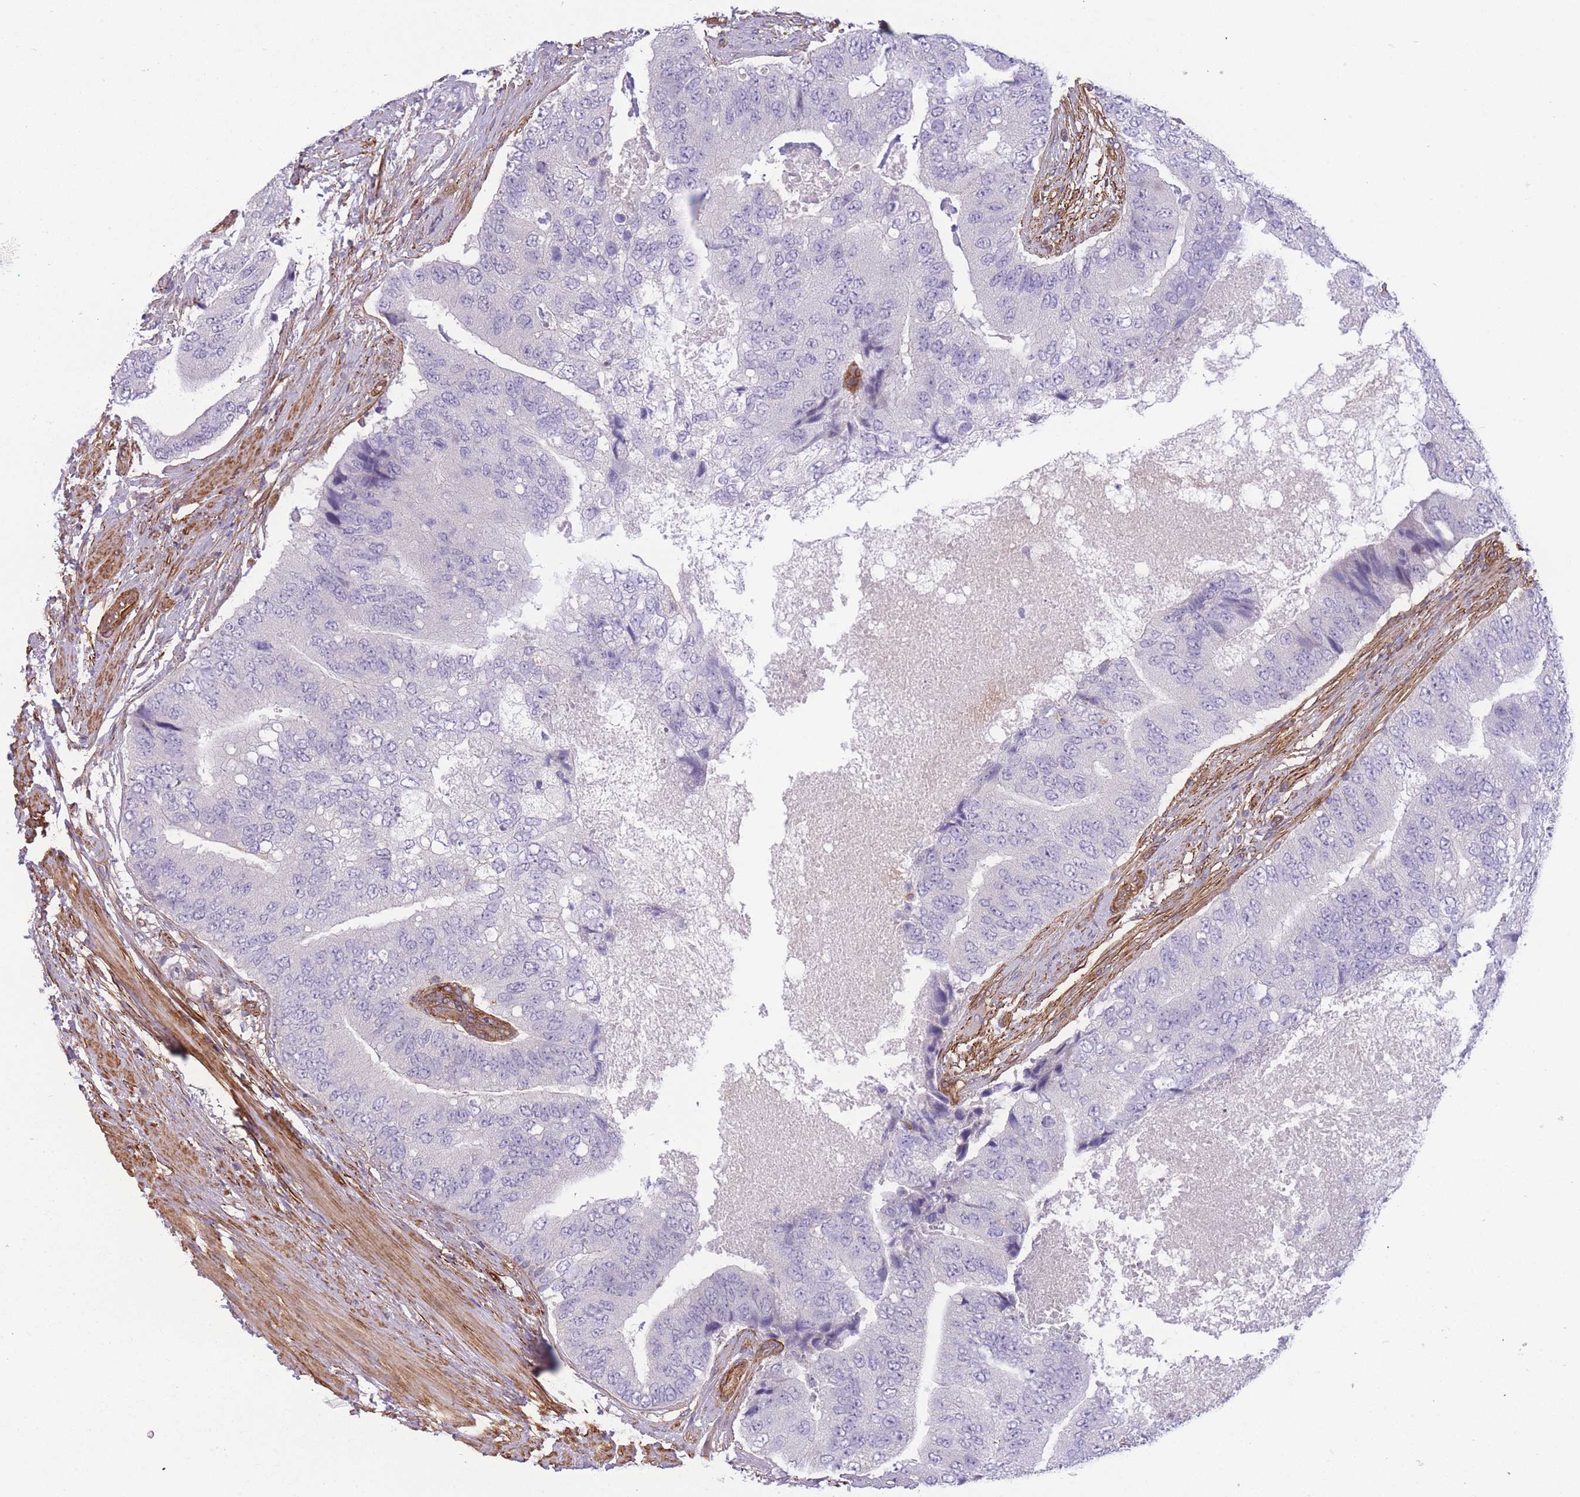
{"staining": {"intensity": "negative", "quantity": "none", "location": "none"}, "tissue": "prostate cancer", "cell_type": "Tumor cells", "image_type": "cancer", "snomed": [{"axis": "morphology", "description": "Adenocarcinoma, High grade"}, {"axis": "topography", "description": "Prostate"}], "caption": "Immunohistochemistry of high-grade adenocarcinoma (prostate) displays no expression in tumor cells.", "gene": "CDC25B", "patient": {"sex": "male", "age": 70}}